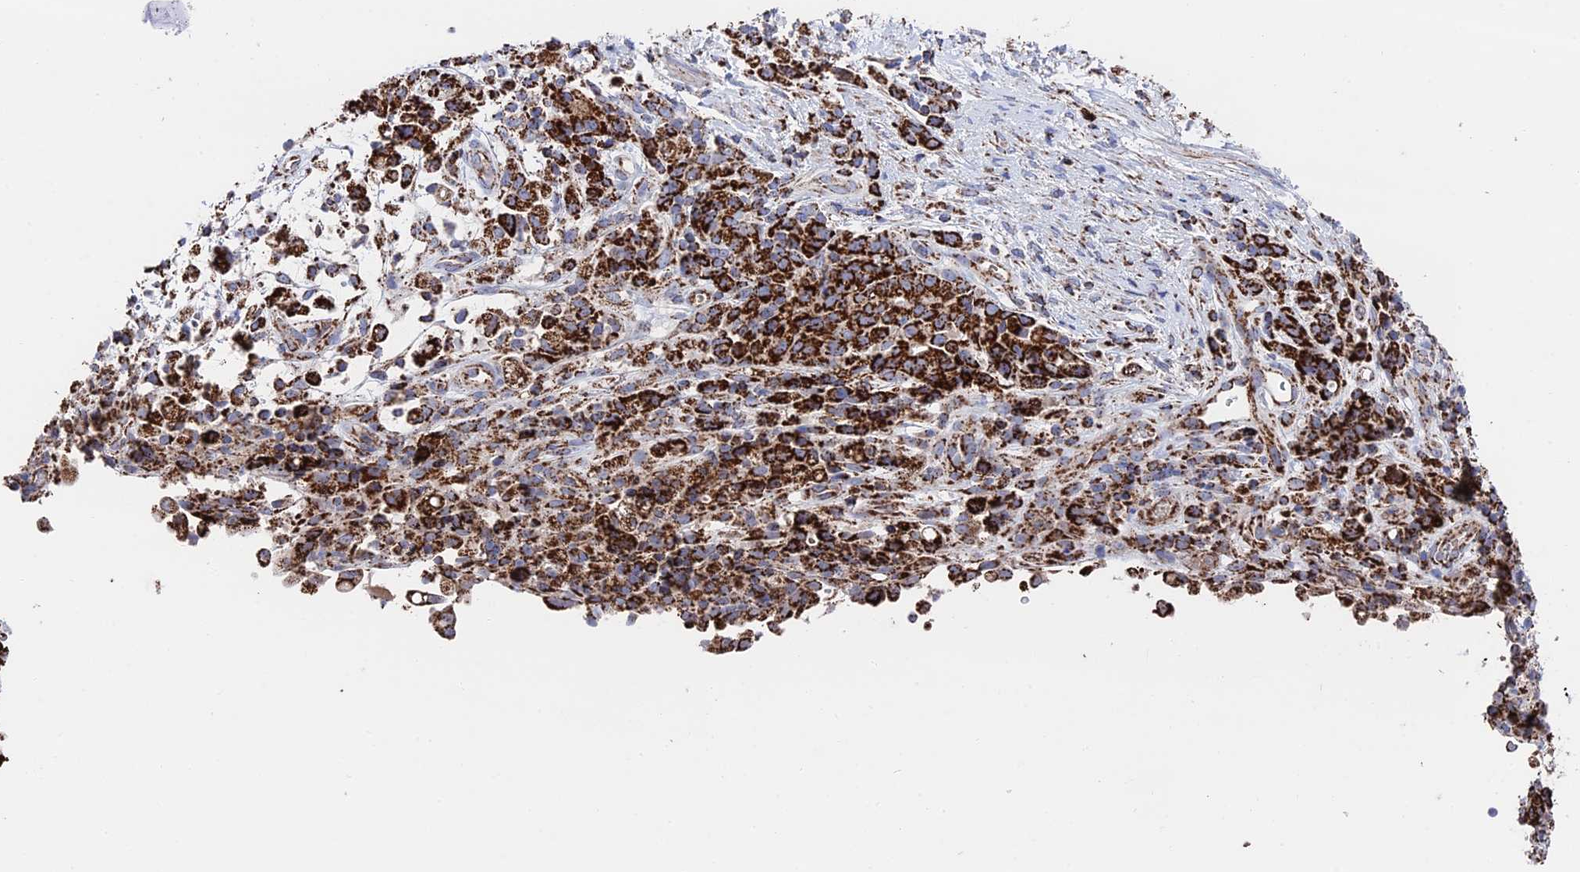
{"staining": {"intensity": "strong", "quantity": ">75%", "location": "cytoplasmic/membranous"}, "tissue": "stomach cancer", "cell_type": "Tumor cells", "image_type": "cancer", "snomed": [{"axis": "morphology", "description": "Adenocarcinoma, NOS"}, {"axis": "topography", "description": "Stomach"}], "caption": "About >75% of tumor cells in adenocarcinoma (stomach) display strong cytoplasmic/membranous protein staining as visualized by brown immunohistochemical staining.", "gene": "HAUS8", "patient": {"sex": "female", "age": 60}}